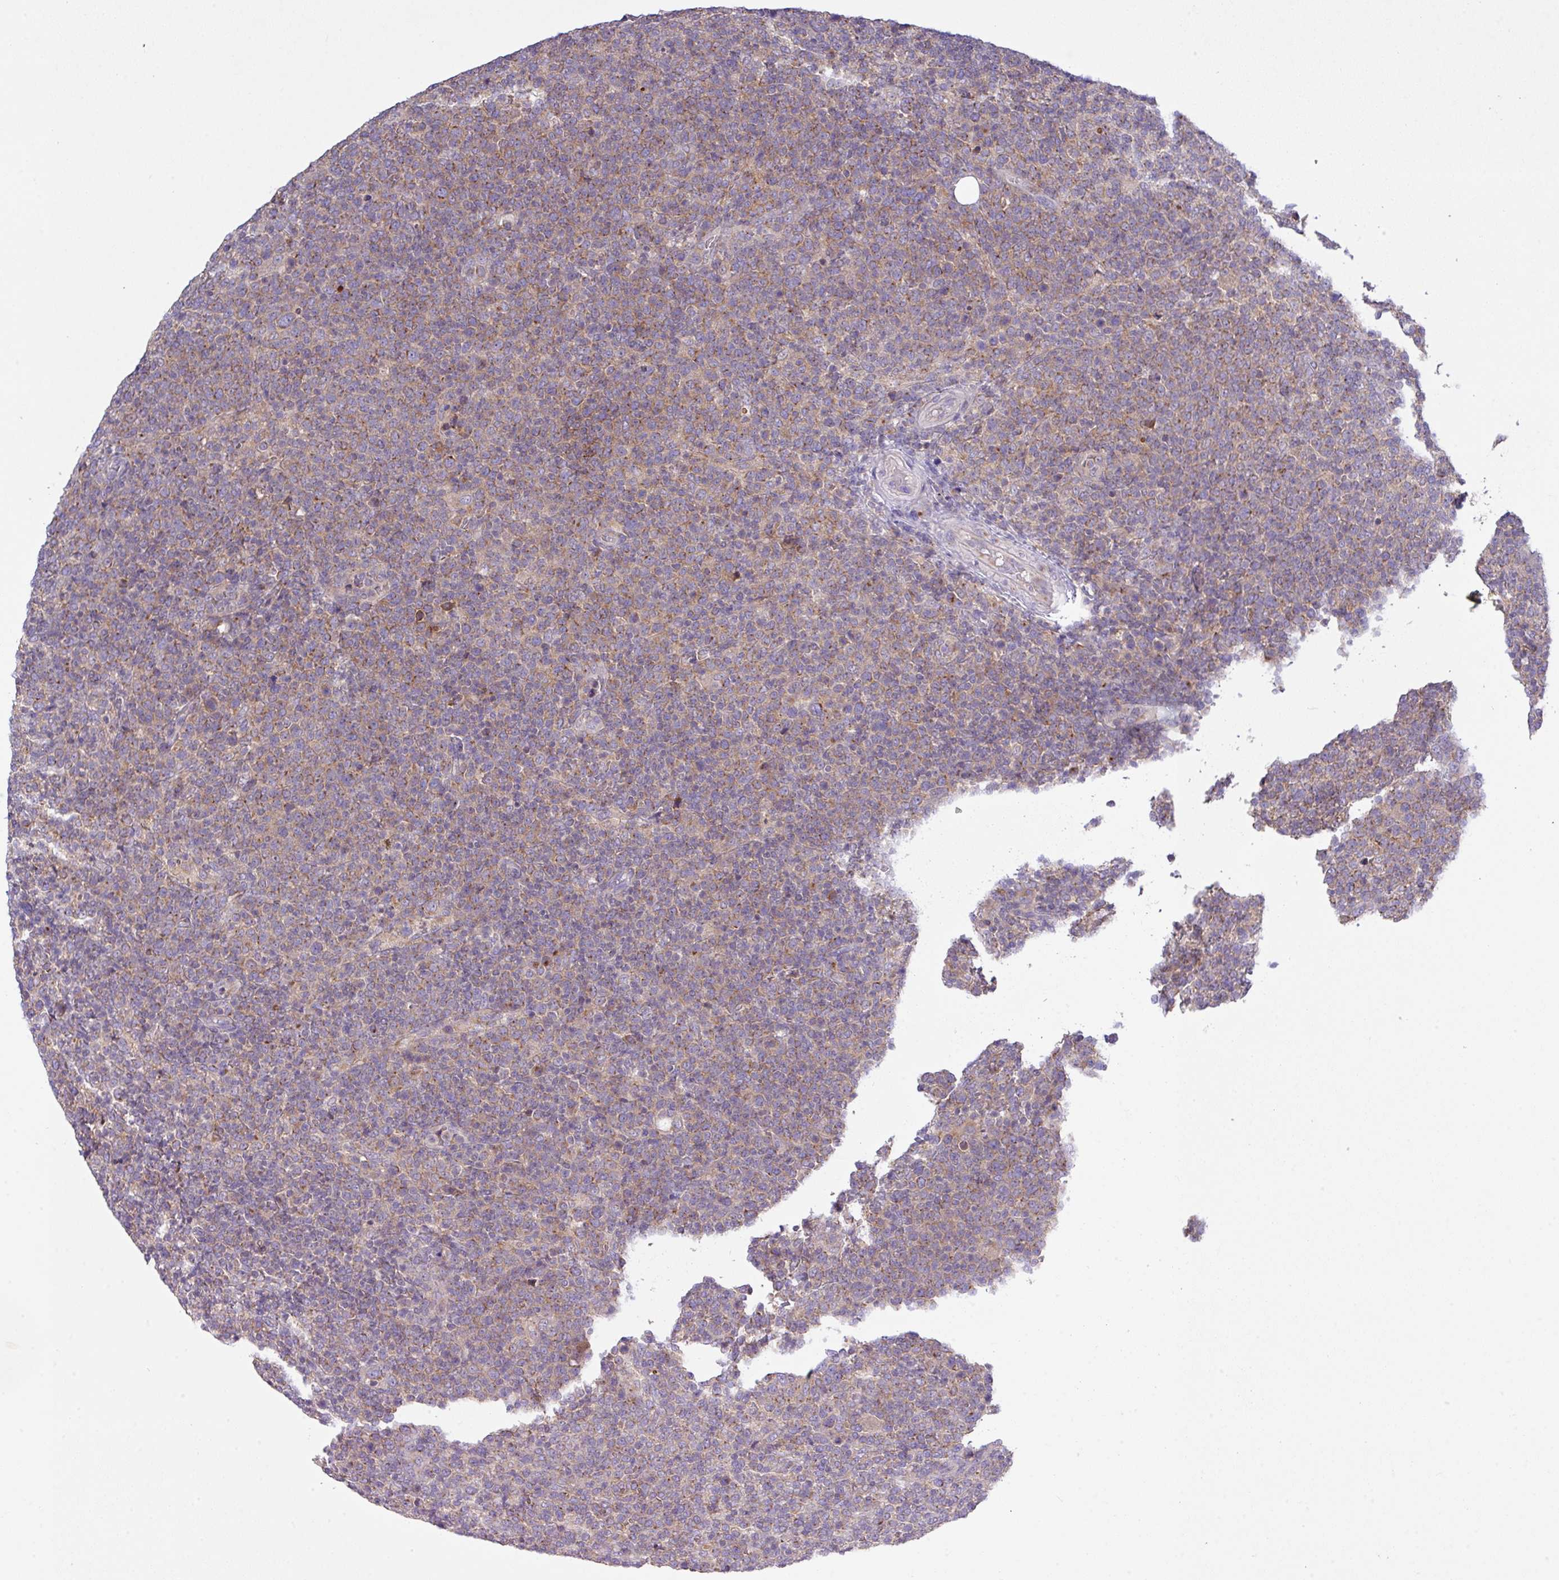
{"staining": {"intensity": "weak", "quantity": ">75%", "location": "cytoplasmic/membranous"}, "tissue": "lymphoma", "cell_type": "Tumor cells", "image_type": "cancer", "snomed": [{"axis": "morphology", "description": "Malignant lymphoma, non-Hodgkin's type, High grade"}, {"axis": "topography", "description": "Lymph node"}], "caption": "Immunohistochemistry (IHC) micrograph of neoplastic tissue: lymphoma stained using immunohistochemistry (IHC) shows low levels of weak protein expression localized specifically in the cytoplasmic/membranous of tumor cells, appearing as a cytoplasmic/membranous brown color.", "gene": "VTI1A", "patient": {"sex": "male", "age": 61}}